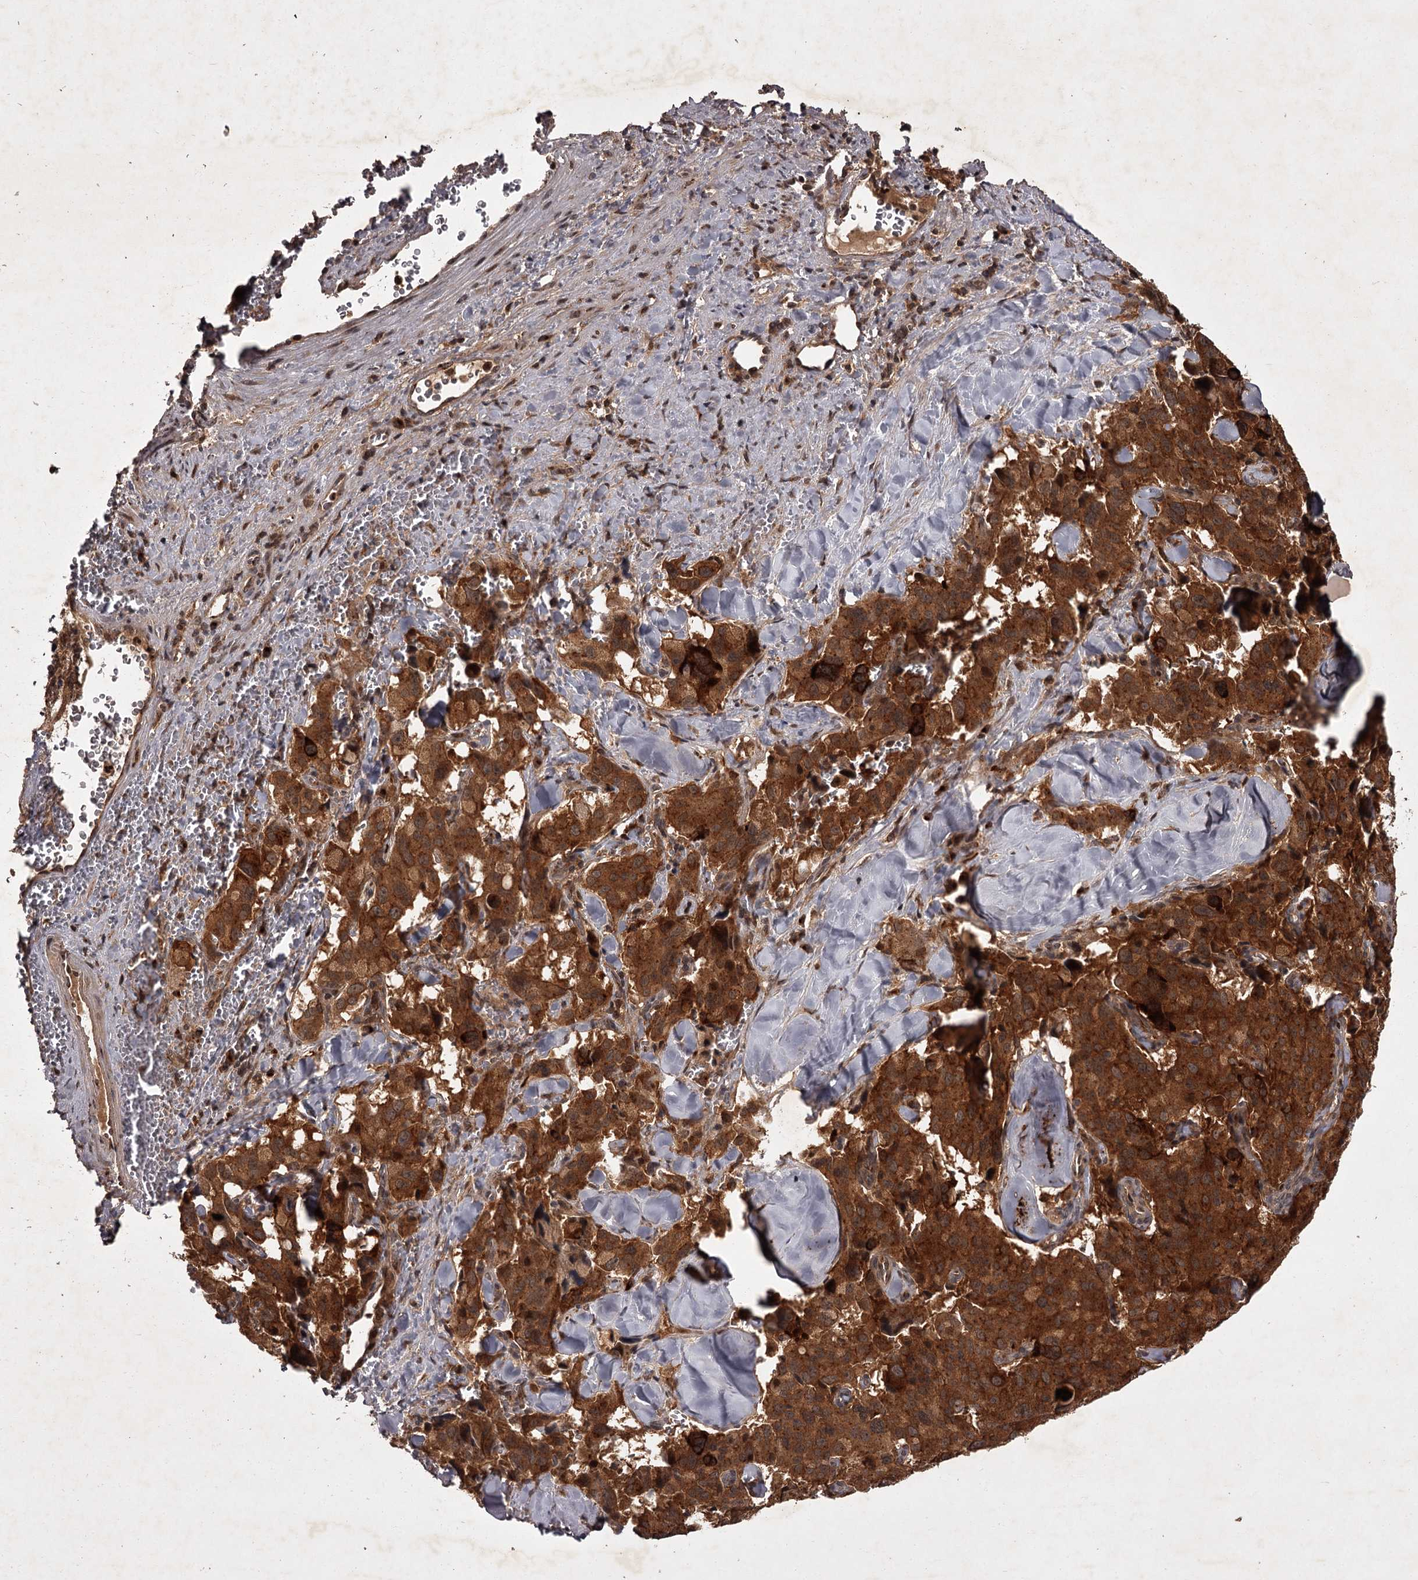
{"staining": {"intensity": "strong", "quantity": ">75%", "location": "cytoplasmic/membranous"}, "tissue": "pancreatic cancer", "cell_type": "Tumor cells", "image_type": "cancer", "snomed": [{"axis": "morphology", "description": "Adenocarcinoma, NOS"}, {"axis": "topography", "description": "Pancreas"}], "caption": "The image shows a brown stain indicating the presence of a protein in the cytoplasmic/membranous of tumor cells in adenocarcinoma (pancreatic). (brown staining indicates protein expression, while blue staining denotes nuclei).", "gene": "TBC1D23", "patient": {"sex": "male", "age": 65}}